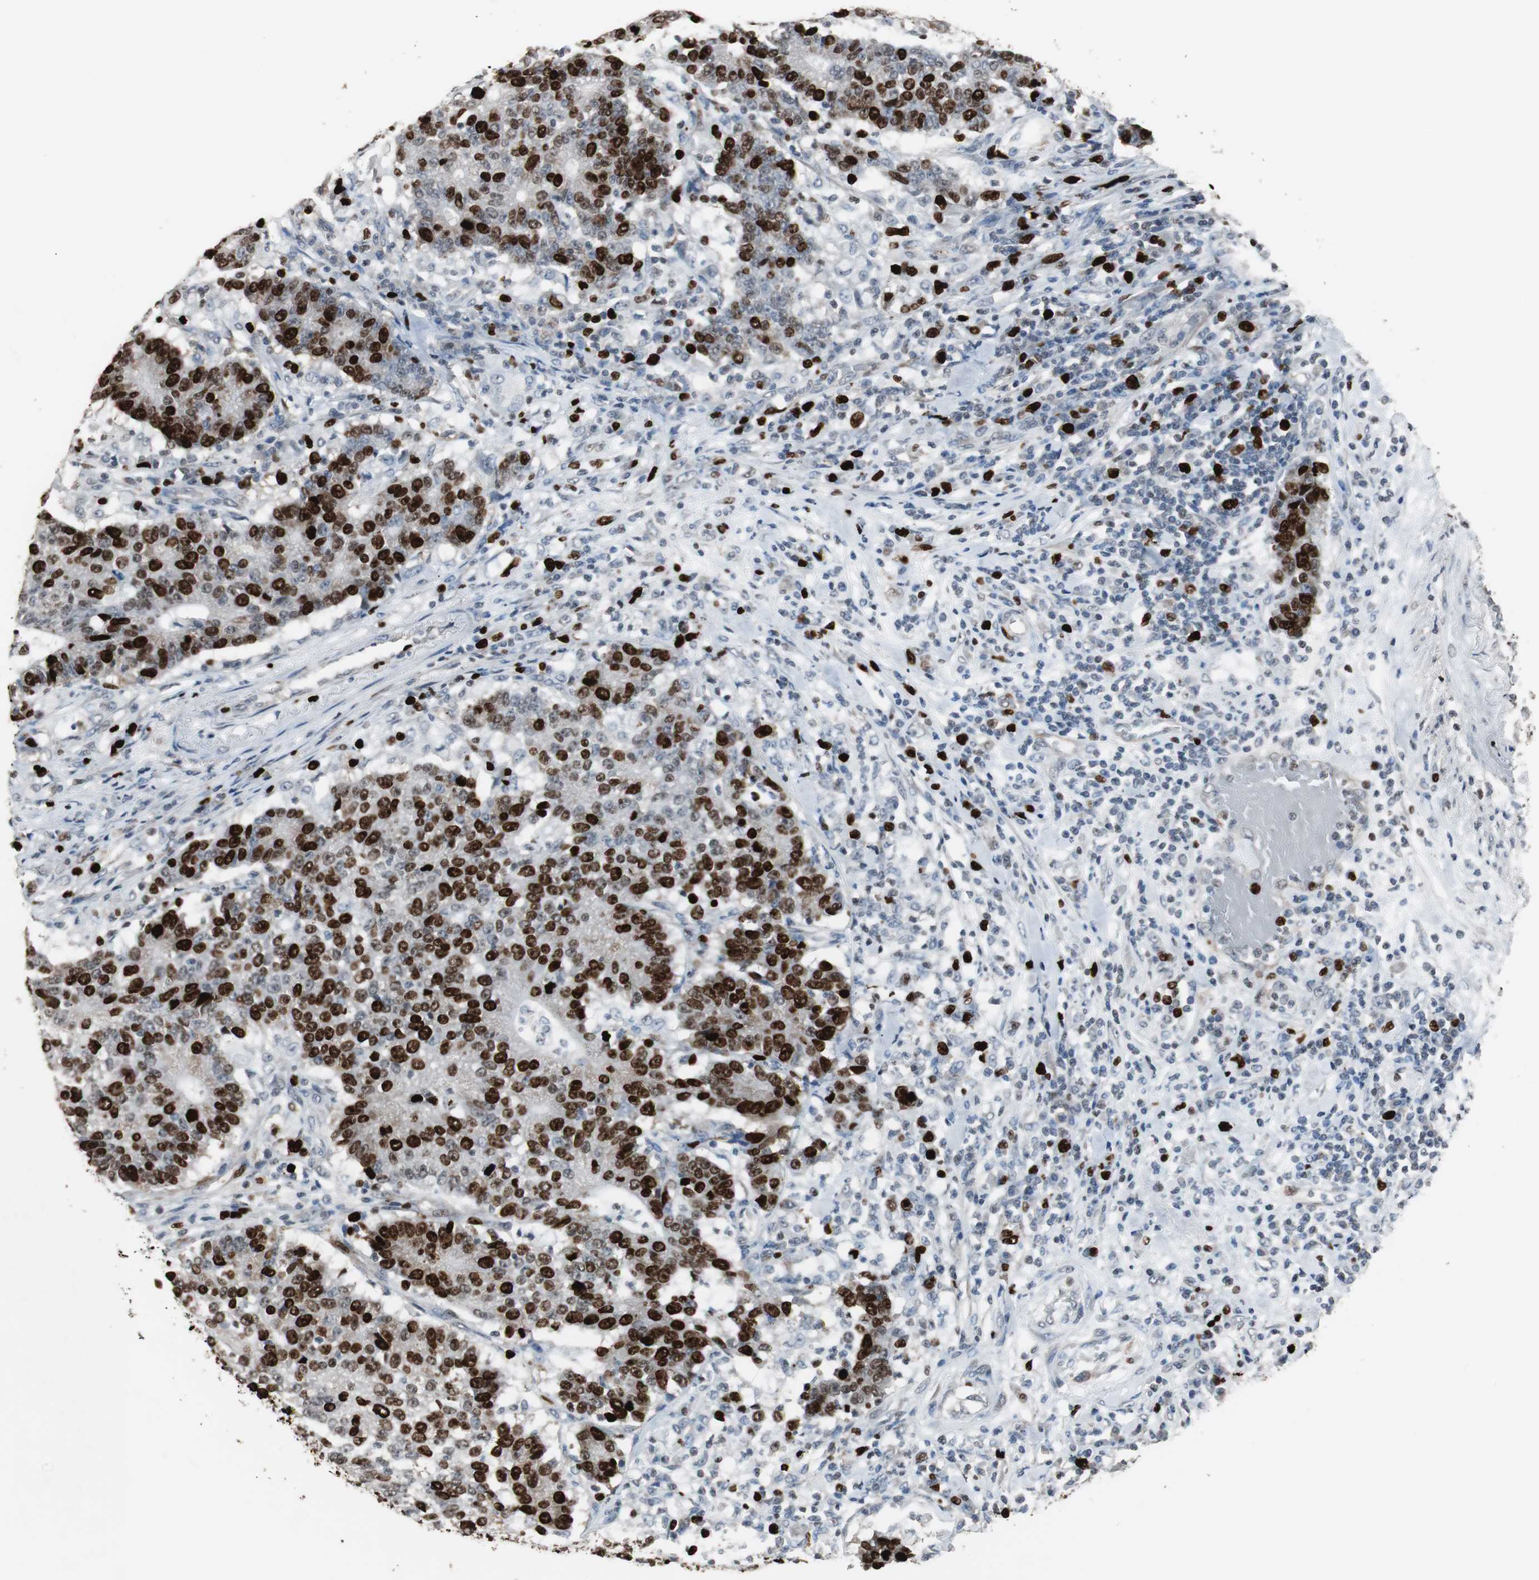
{"staining": {"intensity": "strong", "quantity": ">75%", "location": "nuclear"}, "tissue": "colorectal cancer", "cell_type": "Tumor cells", "image_type": "cancer", "snomed": [{"axis": "morphology", "description": "Normal tissue, NOS"}, {"axis": "morphology", "description": "Adenocarcinoma, NOS"}, {"axis": "topography", "description": "Colon"}], "caption": "DAB immunohistochemical staining of human adenocarcinoma (colorectal) demonstrates strong nuclear protein expression in approximately >75% of tumor cells.", "gene": "TOP2A", "patient": {"sex": "female", "age": 75}}